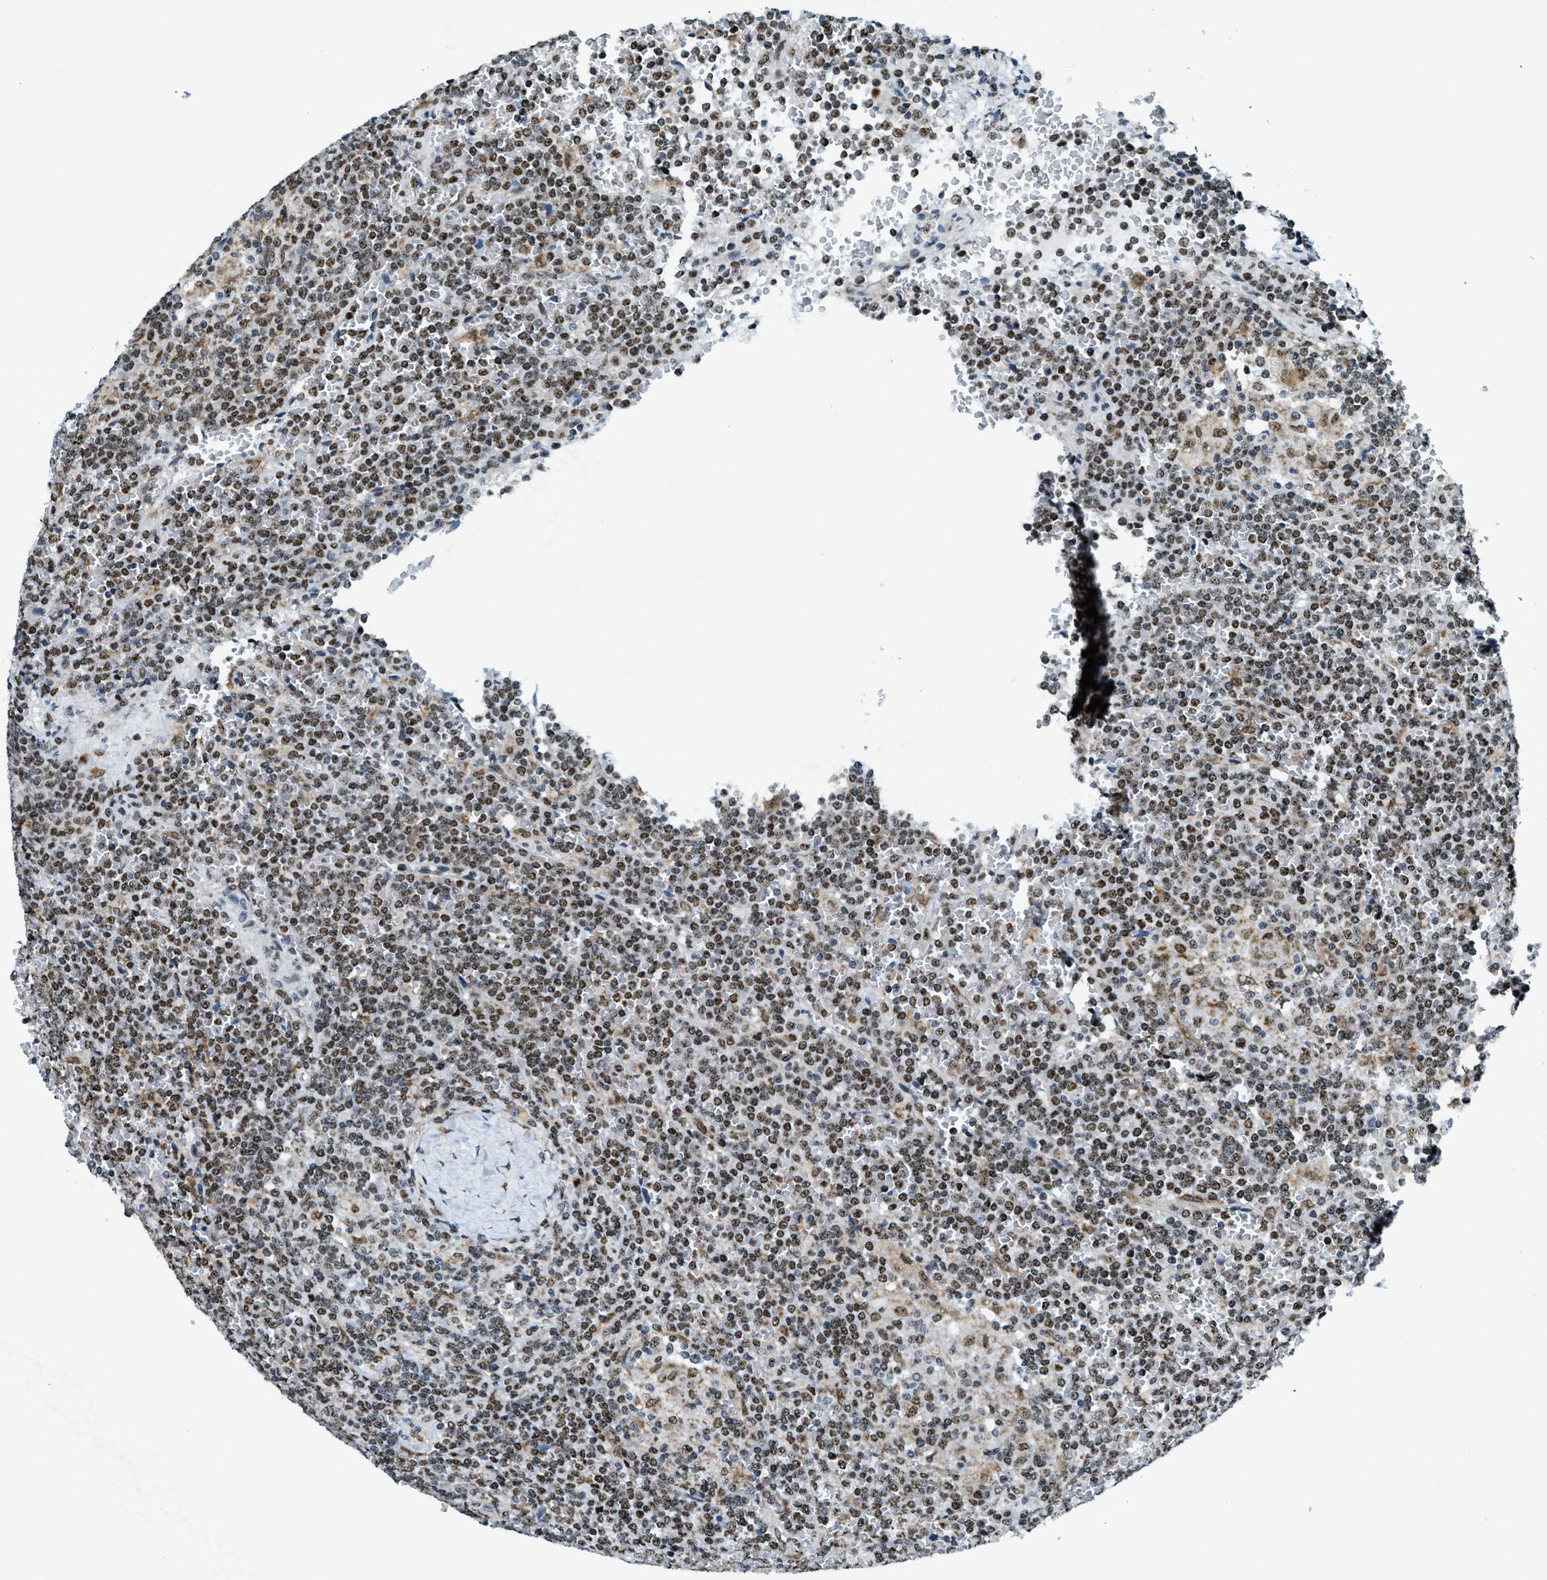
{"staining": {"intensity": "moderate", "quantity": ">75%", "location": "cytoplasmic/membranous,nuclear"}, "tissue": "lymphoma", "cell_type": "Tumor cells", "image_type": "cancer", "snomed": [{"axis": "morphology", "description": "Malignant lymphoma, non-Hodgkin's type, Low grade"}, {"axis": "topography", "description": "Spleen"}], "caption": "Immunohistochemical staining of human lymphoma reveals medium levels of moderate cytoplasmic/membranous and nuclear staining in approximately >75% of tumor cells.", "gene": "SP100", "patient": {"sex": "female", "age": 19}}